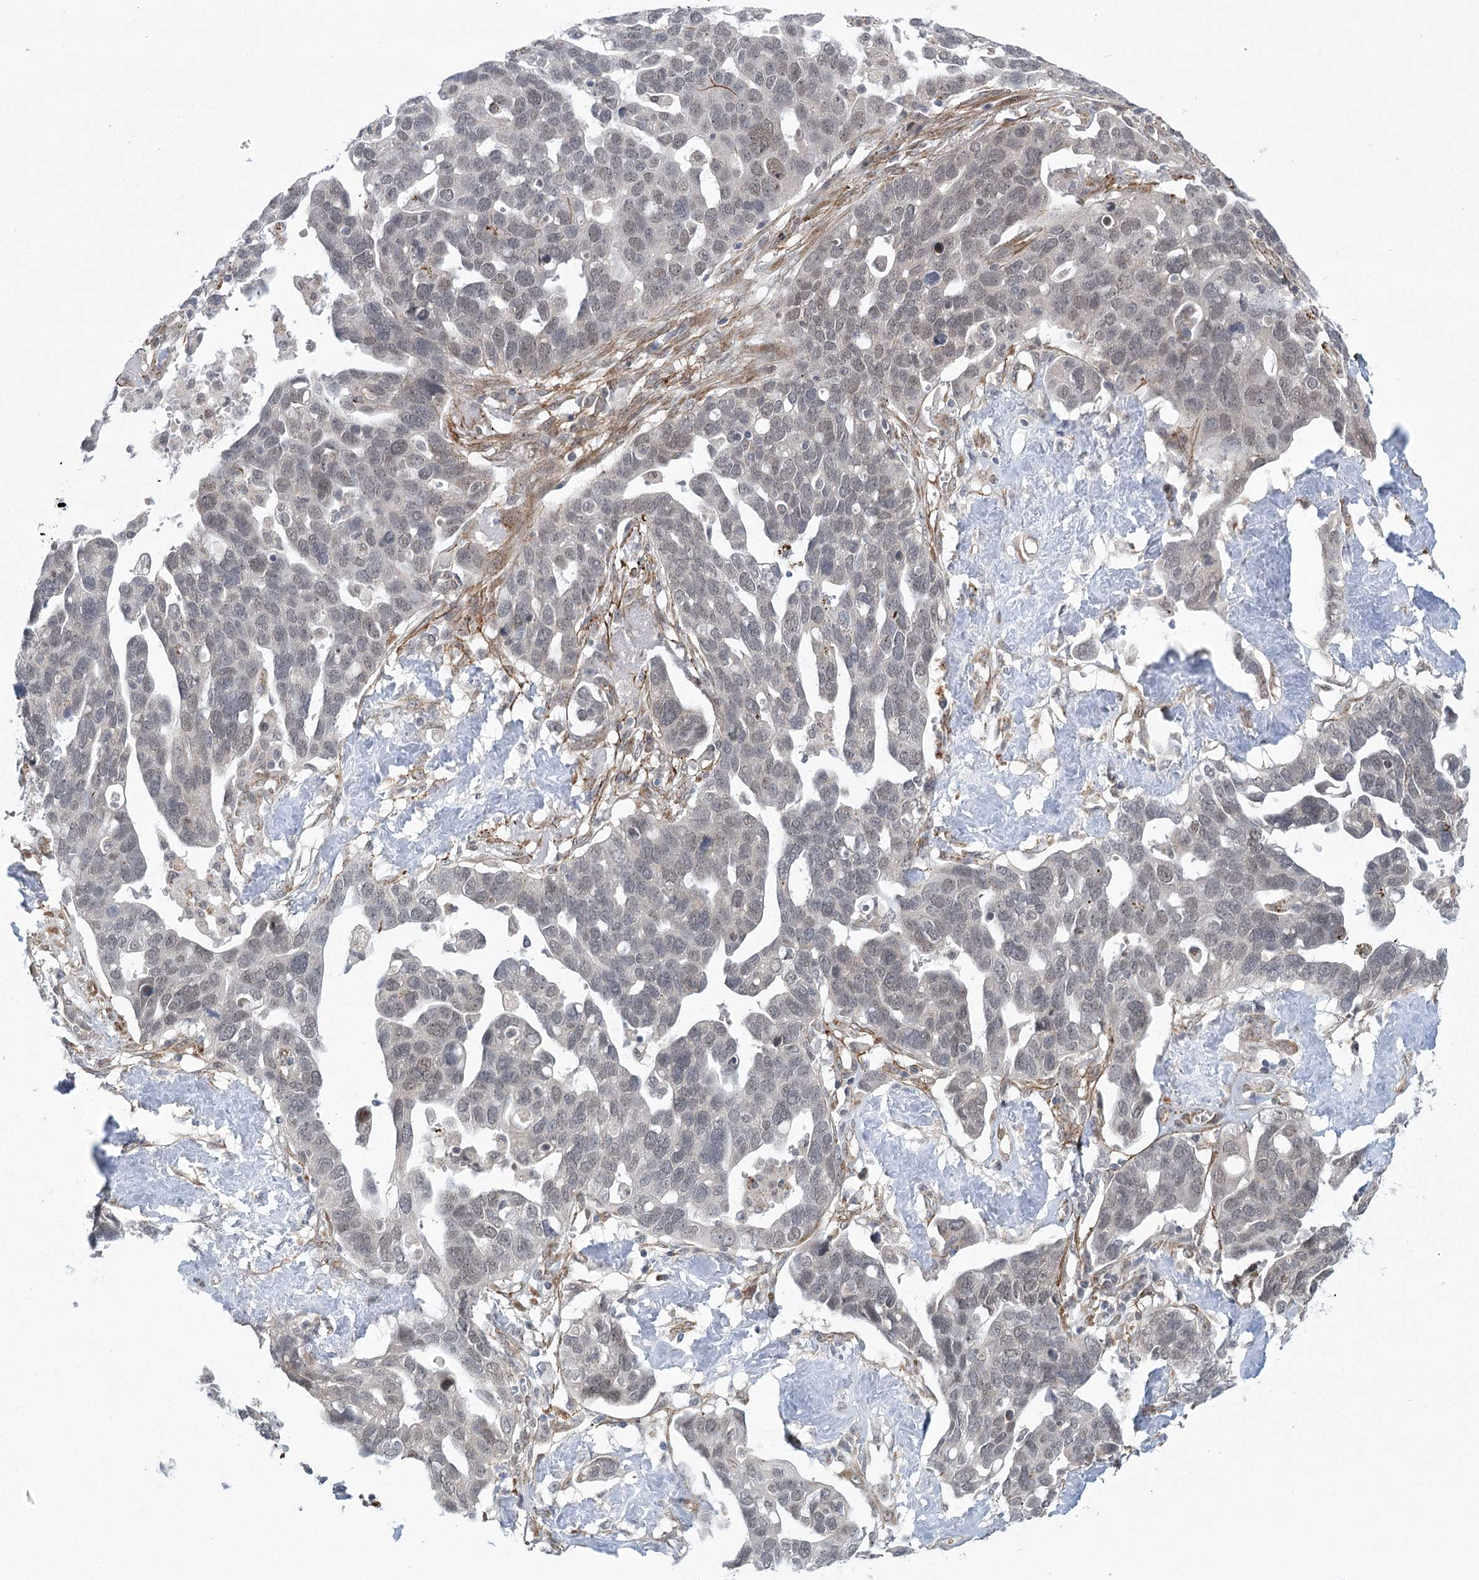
{"staining": {"intensity": "negative", "quantity": "none", "location": "none"}, "tissue": "ovarian cancer", "cell_type": "Tumor cells", "image_type": "cancer", "snomed": [{"axis": "morphology", "description": "Cystadenocarcinoma, serous, NOS"}, {"axis": "topography", "description": "Ovary"}], "caption": "This is a histopathology image of immunohistochemistry (IHC) staining of ovarian cancer (serous cystadenocarcinoma), which shows no expression in tumor cells. (DAB (3,3'-diaminobenzidine) immunohistochemistry (IHC) with hematoxylin counter stain).", "gene": "MED28", "patient": {"sex": "female", "age": 54}}